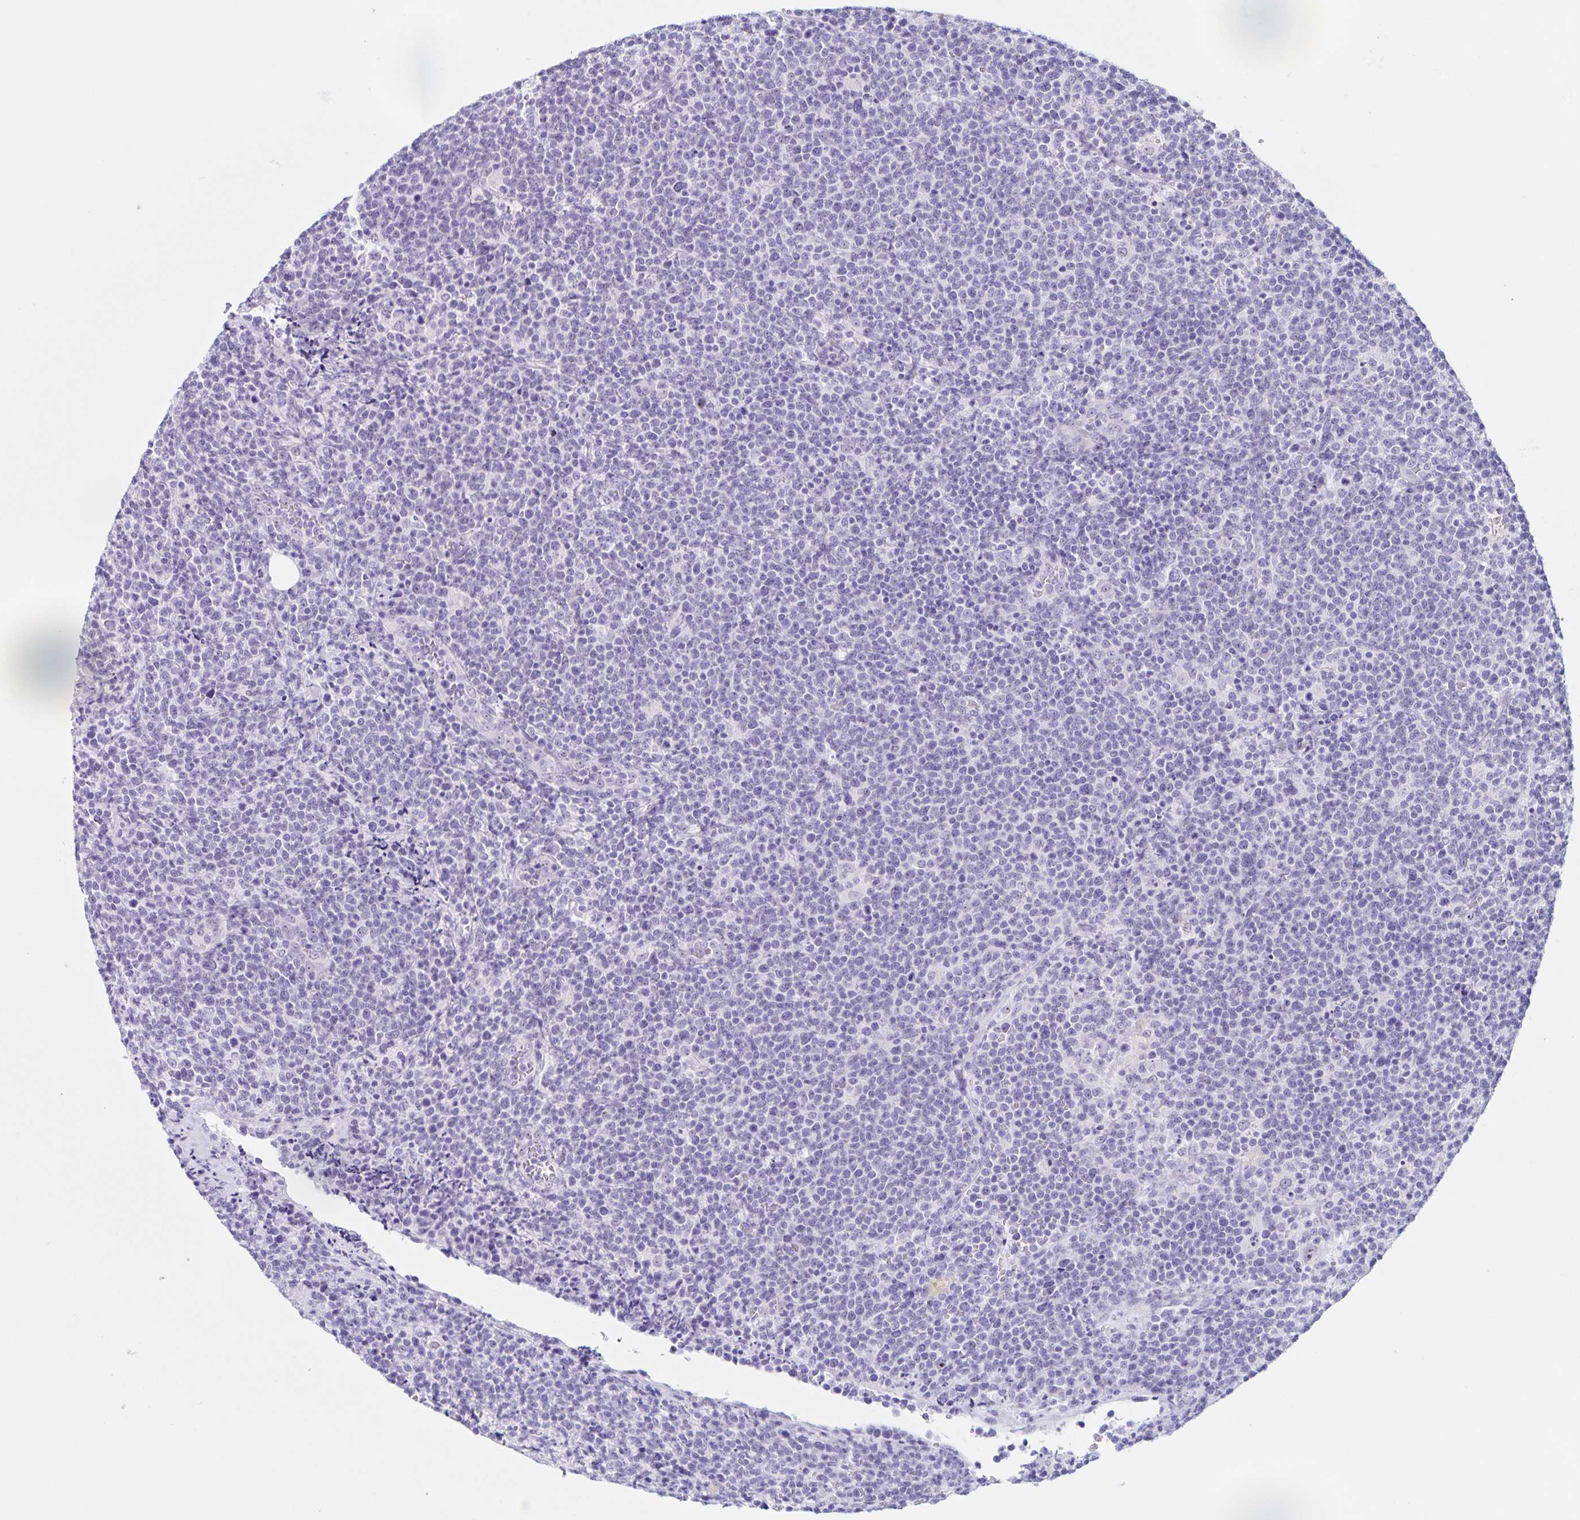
{"staining": {"intensity": "negative", "quantity": "none", "location": "none"}, "tissue": "lymphoma", "cell_type": "Tumor cells", "image_type": "cancer", "snomed": [{"axis": "morphology", "description": "Malignant lymphoma, non-Hodgkin's type, High grade"}, {"axis": "topography", "description": "Lymph node"}], "caption": "This photomicrograph is of lymphoma stained with immunohistochemistry to label a protein in brown with the nuclei are counter-stained blue. There is no staining in tumor cells. Nuclei are stained in blue.", "gene": "FAM170A", "patient": {"sex": "male", "age": 61}}